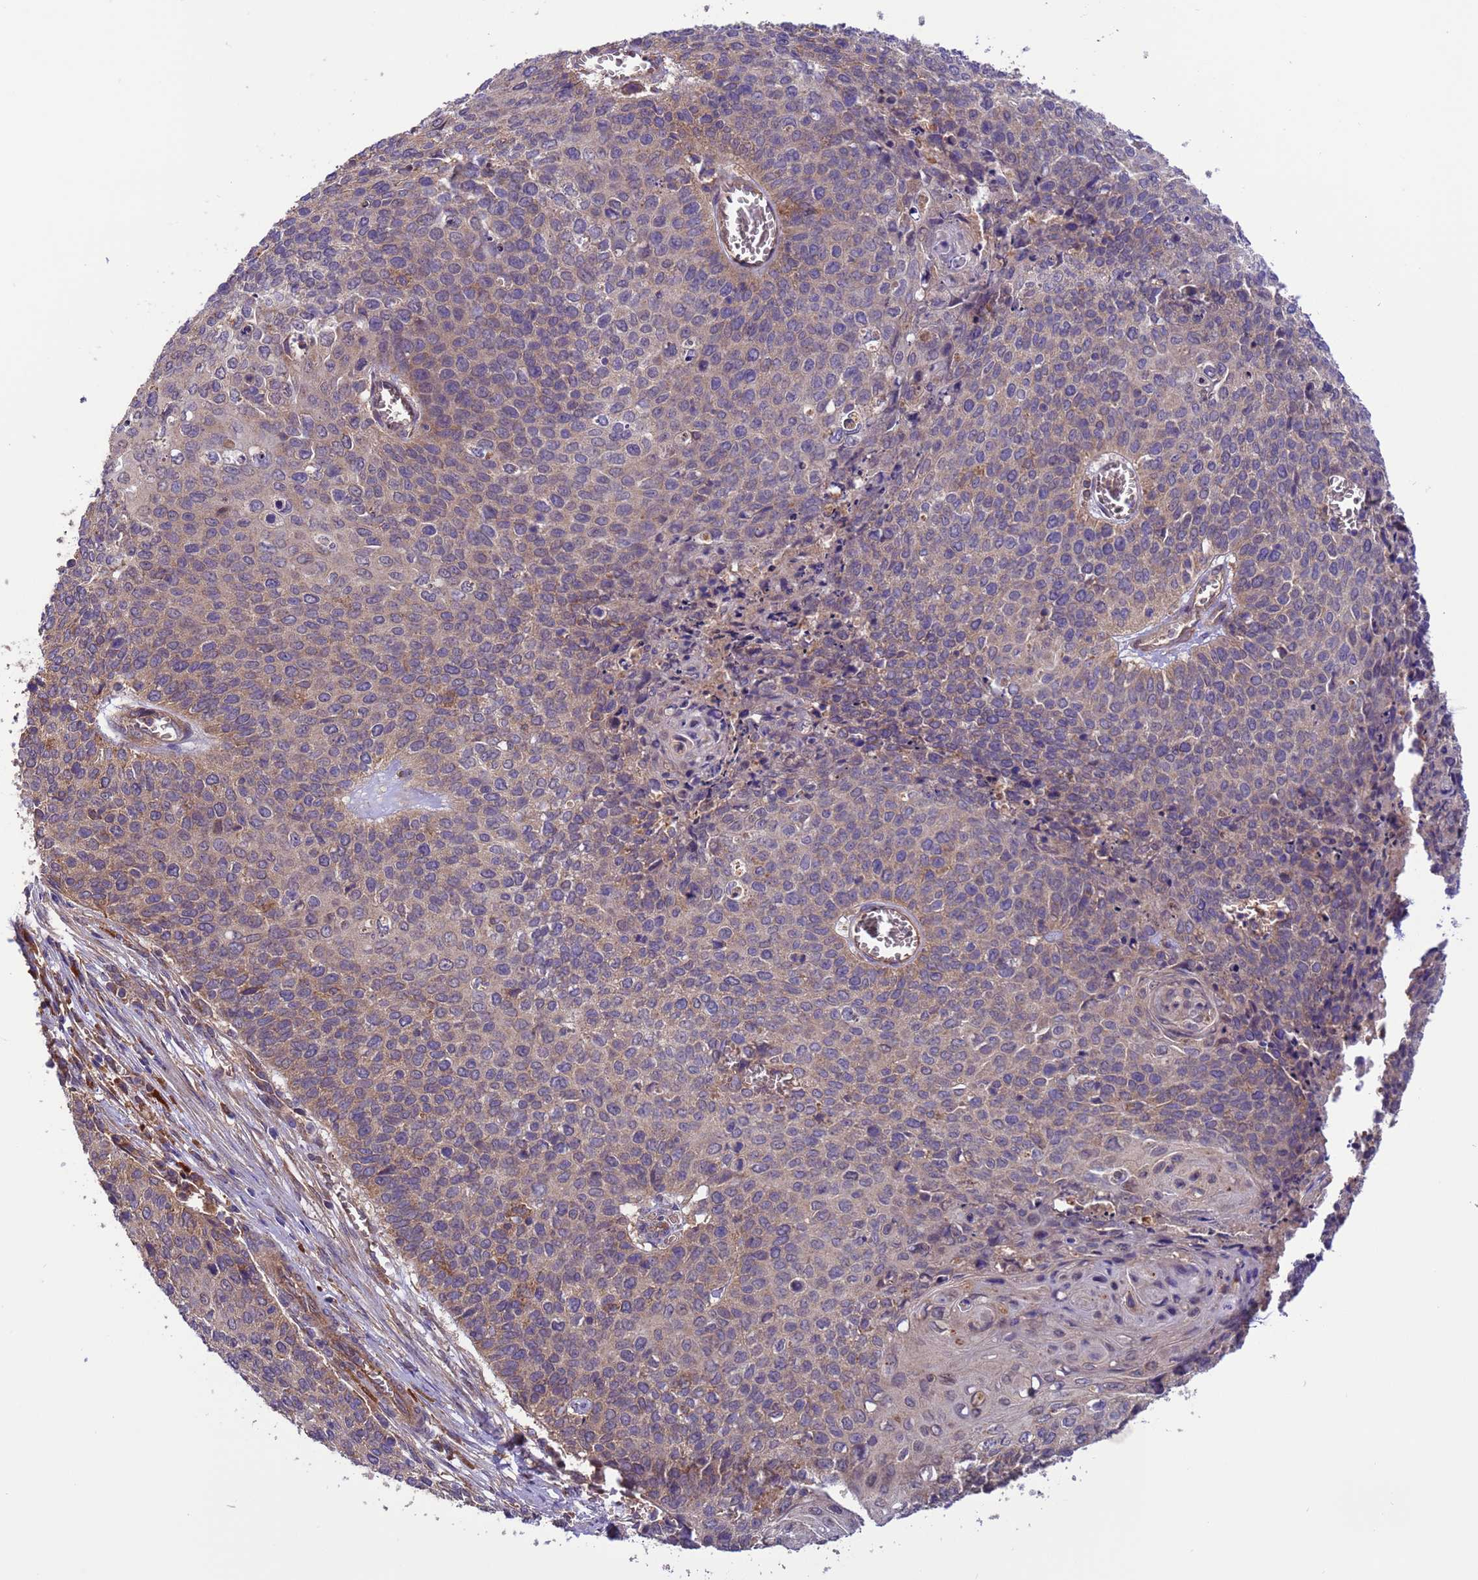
{"staining": {"intensity": "weak", "quantity": "25%-75%", "location": "cytoplasmic/membranous"}, "tissue": "cervical cancer", "cell_type": "Tumor cells", "image_type": "cancer", "snomed": [{"axis": "morphology", "description": "Squamous cell carcinoma, NOS"}, {"axis": "topography", "description": "Cervix"}], "caption": "Immunohistochemistry (DAB (3,3'-diaminobenzidine)) staining of human squamous cell carcinoma (cervical) shows weak cytoplasmic/membranous protein positivity in approximately 25%-75% of tumor cells.", "gene": "ARHGAP12", "patient": {"sex": "female", "age": 39}}